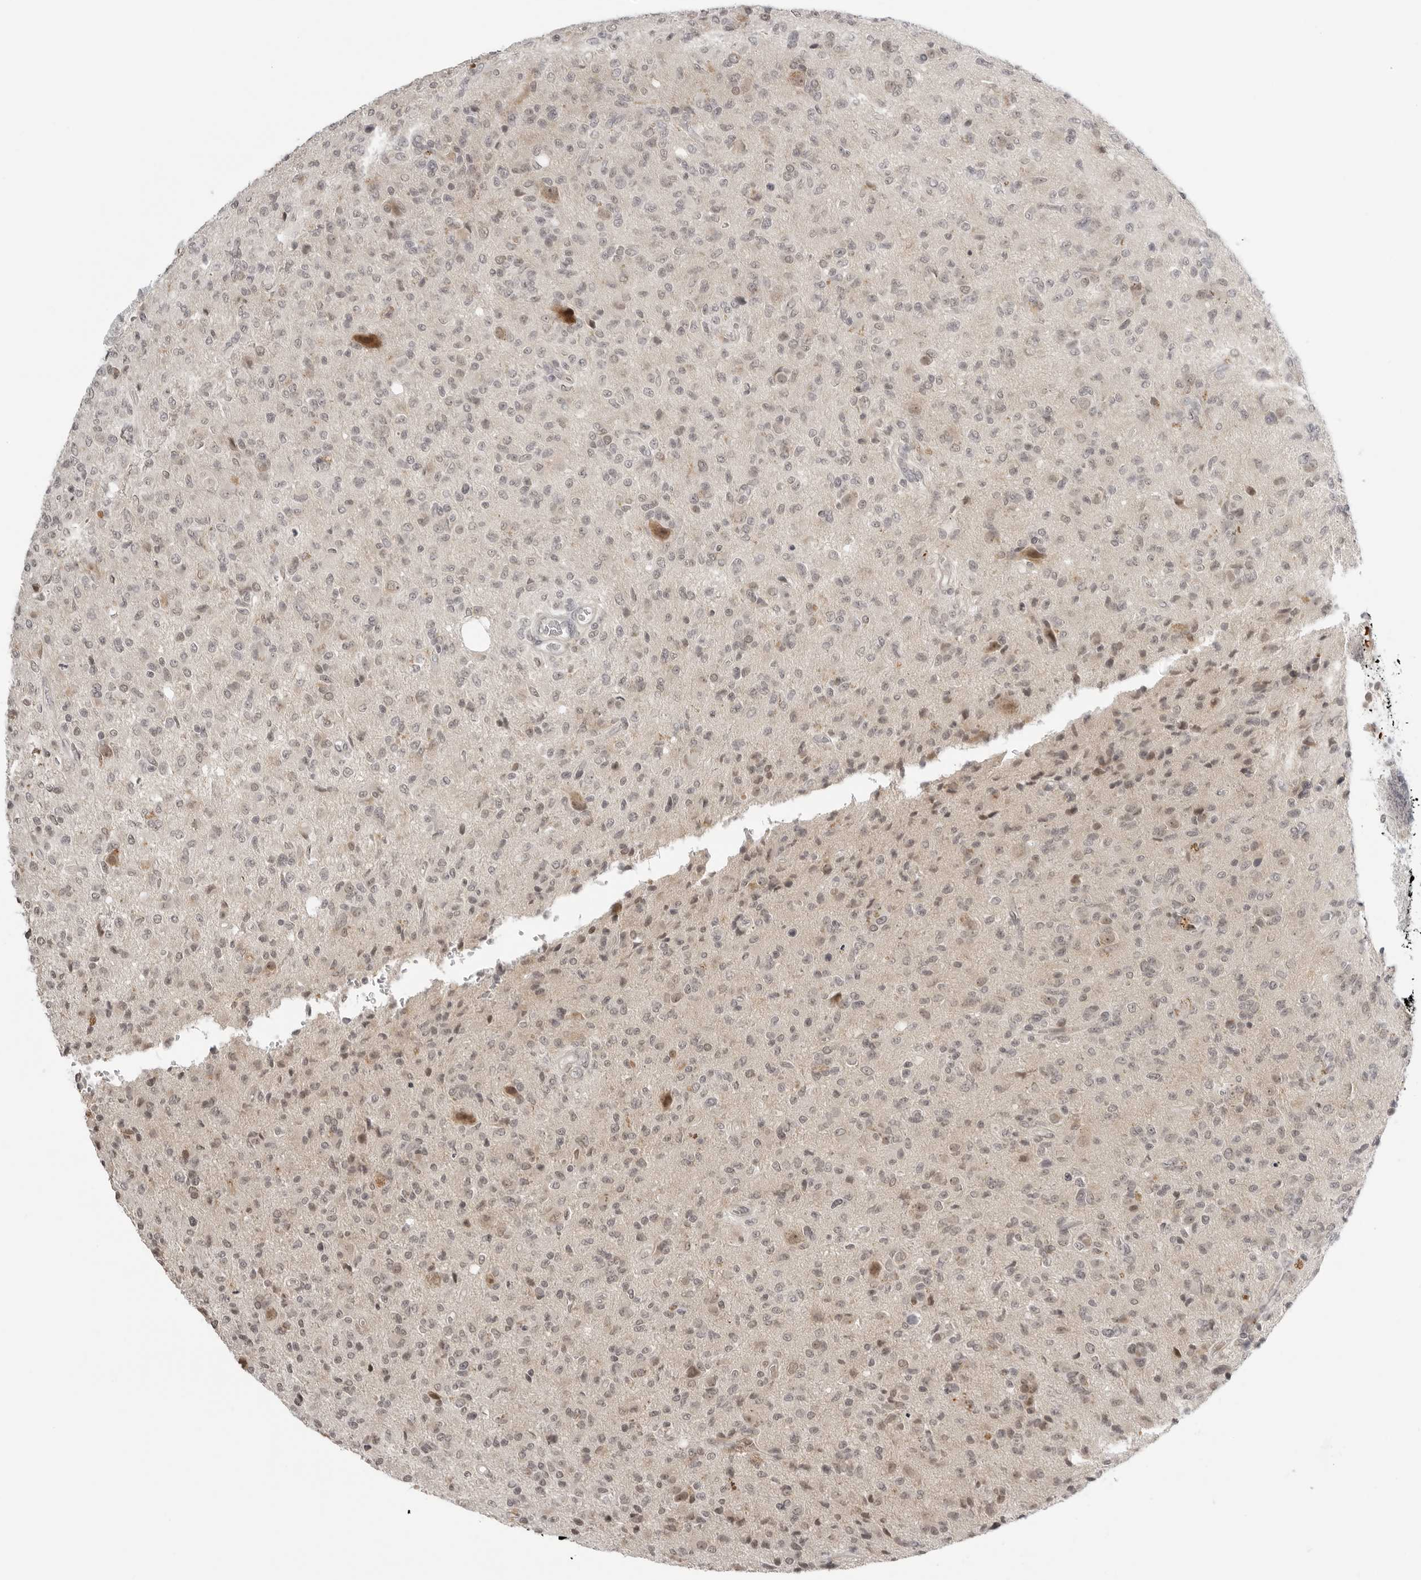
{"staining": {"intensity": "weak", "quantity": "25%-75%", "location": "nuclear"}, "tissue": "glioma", "cell_type": "Tumor cells", "image_type": "cancer", "snomed": [{"axis": "morphology", "description": "Glioma, malignant, High grade"}, {"axis": "topography", "description": "Brain"}], "caption": "The image exhibits immunohistochemical staining of glioma. There is weak nuclear expression is seen in approximately 25%-75% of tumor cells. The staining was performed using DAB to visualize the protein expression in brown, while the nuclei were stained in blue with hematoxylin (Magnification: 20x).", "gene": "SUGCT", "patient": {"sex": "female", "age": 57}}